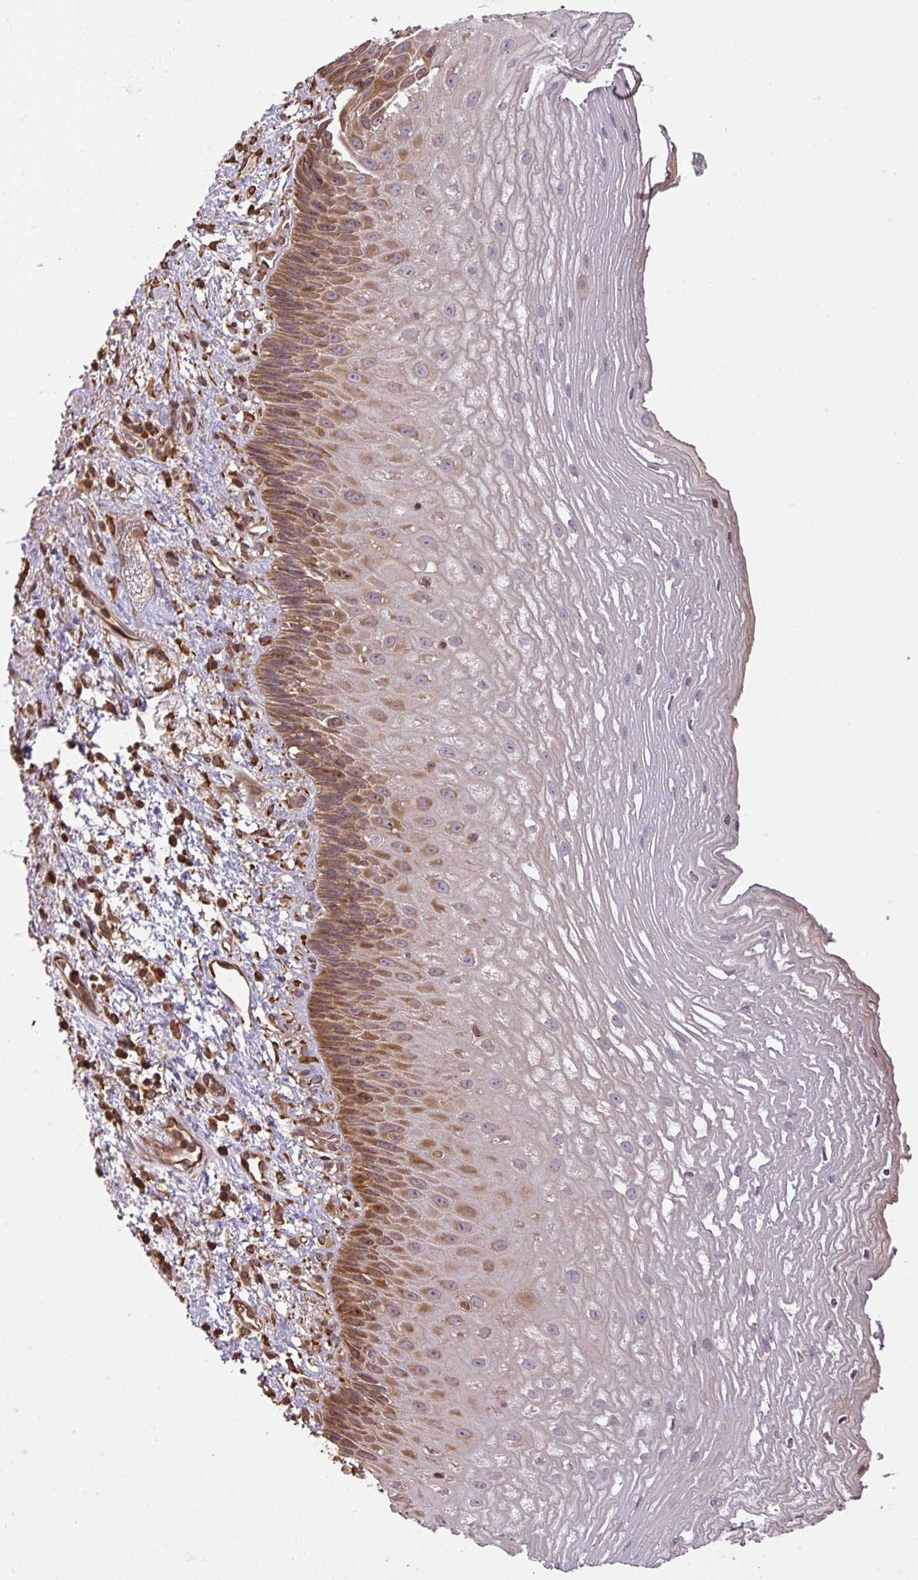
{"staining": {"intensity": "moderate", "quantity": "25%-75%", "location": "cytoplasmic/membranous"}, "tissue": "esophagus", "cell_type": "Squamous epithelial cells", "image_type": "normal", "snomed": [{"axis": "morphology", "description": "Normal tissue, NOS"}, {"axis": "topography", "description": "Esophagus"}], "caption": "Moderate cytoplasmic/membranous protein expression is appreciated in approximately 25%-75% of squamous epithelial cells in esophagus. Using DAB (3,3'-diaminobenzidine) (brown) and hematoxylin (blue) stains, captured at high magnification using brightfield microscopy.", "gene": "VENTX", "patient": {"sex": "male", "age": 60}}